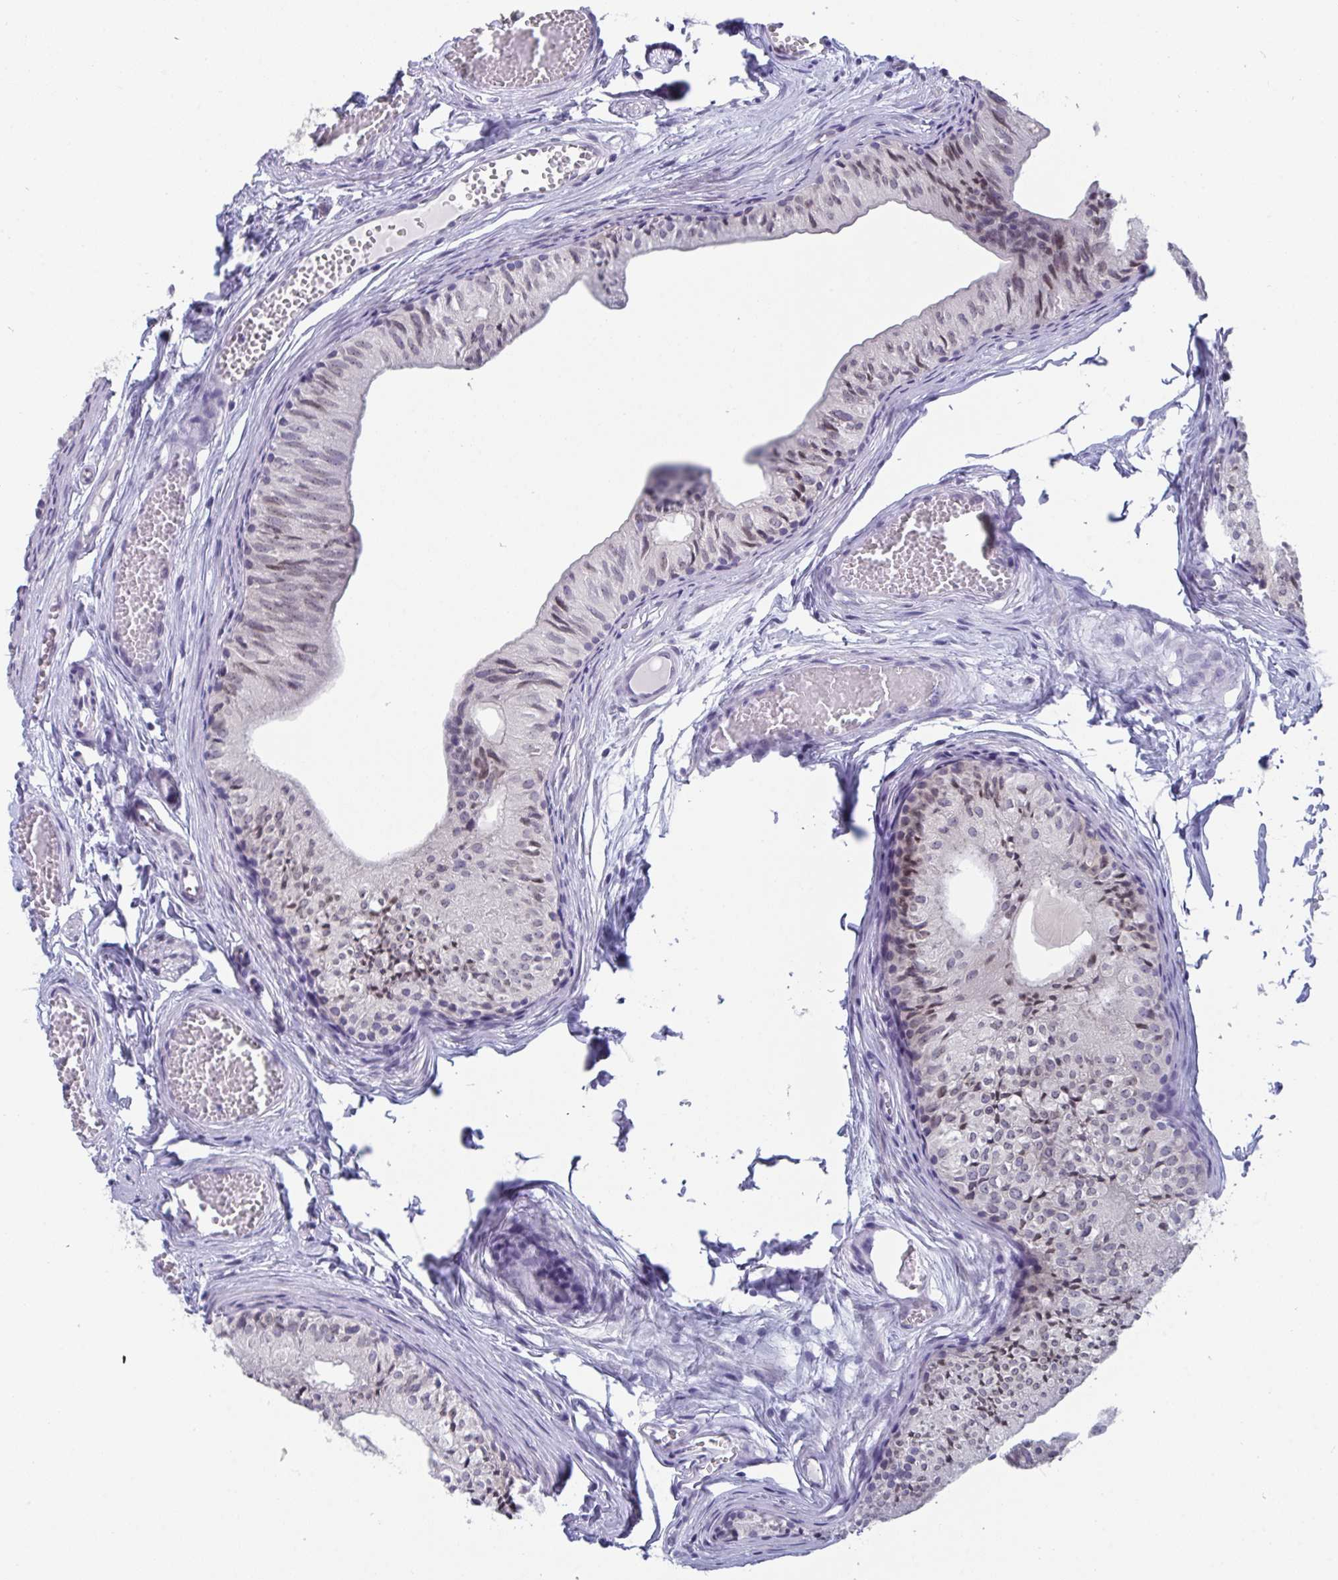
{"staining": {"intensity": "moderate", "quantity": "25%-75%", "location": "cytoplasmic/membranous,nuclear"}, "tissue": "epididymis", "cell_type": "Glandular cells", "image_type": "normal", "snomed": [{"axis": "morphology", "description": "Normal tissue, NOS"}, {"axis": "topography", "description": "Epididymis"}], "caption": "Protein staining displays moderate cytoplasmic/membranous,nuclear staining in approximately 25%-75% of glandular cells in unremarkable epididymis.", "gene": "BMAL2", "patient": {"sex": "male", "age": 25}}